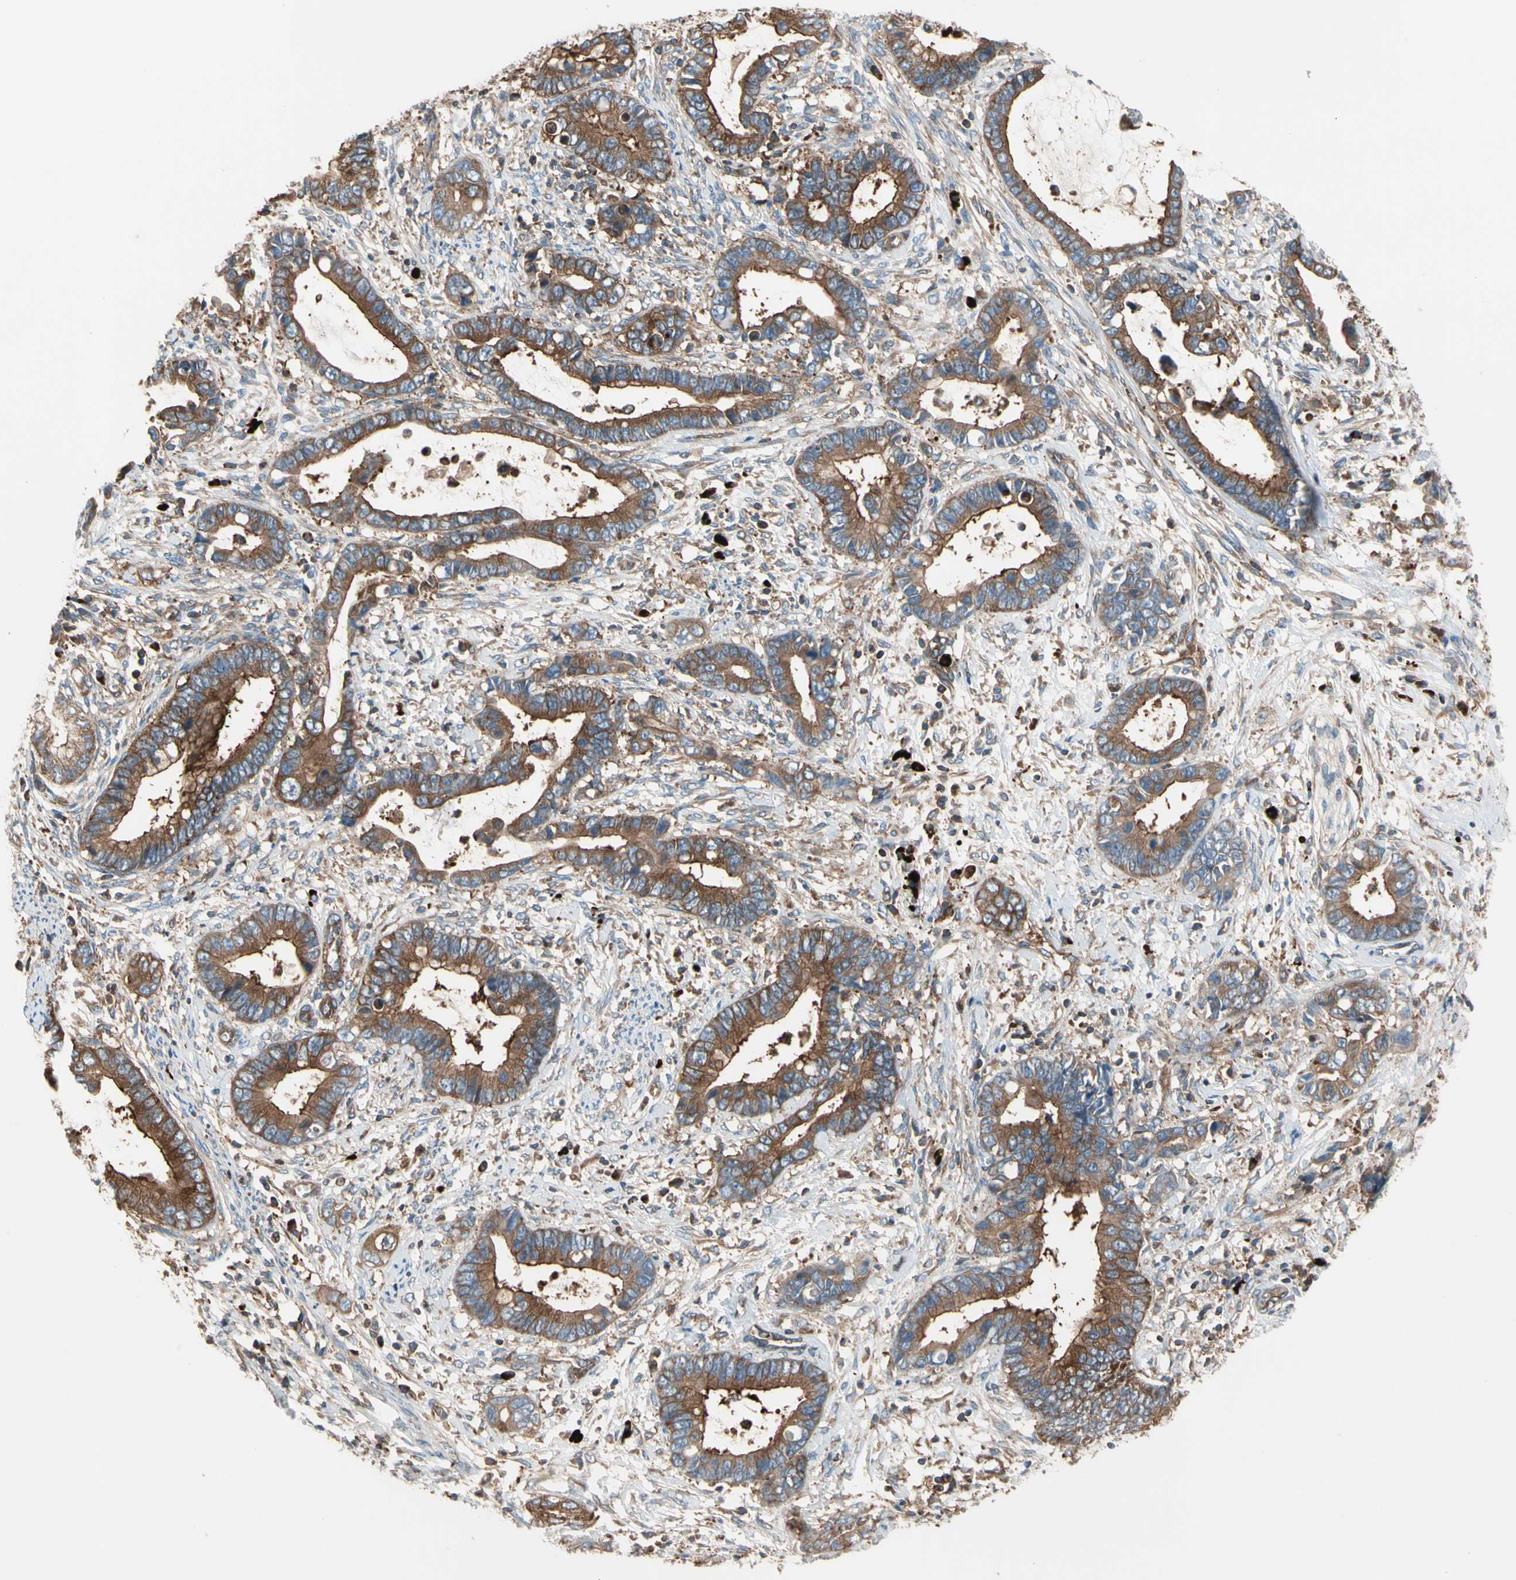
{"staining": {"intensity": "strong", "quantity": ">75%", "location": "cytoplasmic/membranous"}, "tissue": "cervical cancer", "cell_type": "Tumor cells", "image_type": "cancer", "snomed": [{"axis": "morphology", "description": "Adenocarcinoma, NOS"}, {"axis": "topography", "description": "Cervix"}], "caption": "This is a micrograph of IHC staining of cervical cancer, which shows strong expression in the cytoplasmic/membranous of tumor cells.", "gene": "ROCK1", "patient": {"sex": "female", "age": 44}}